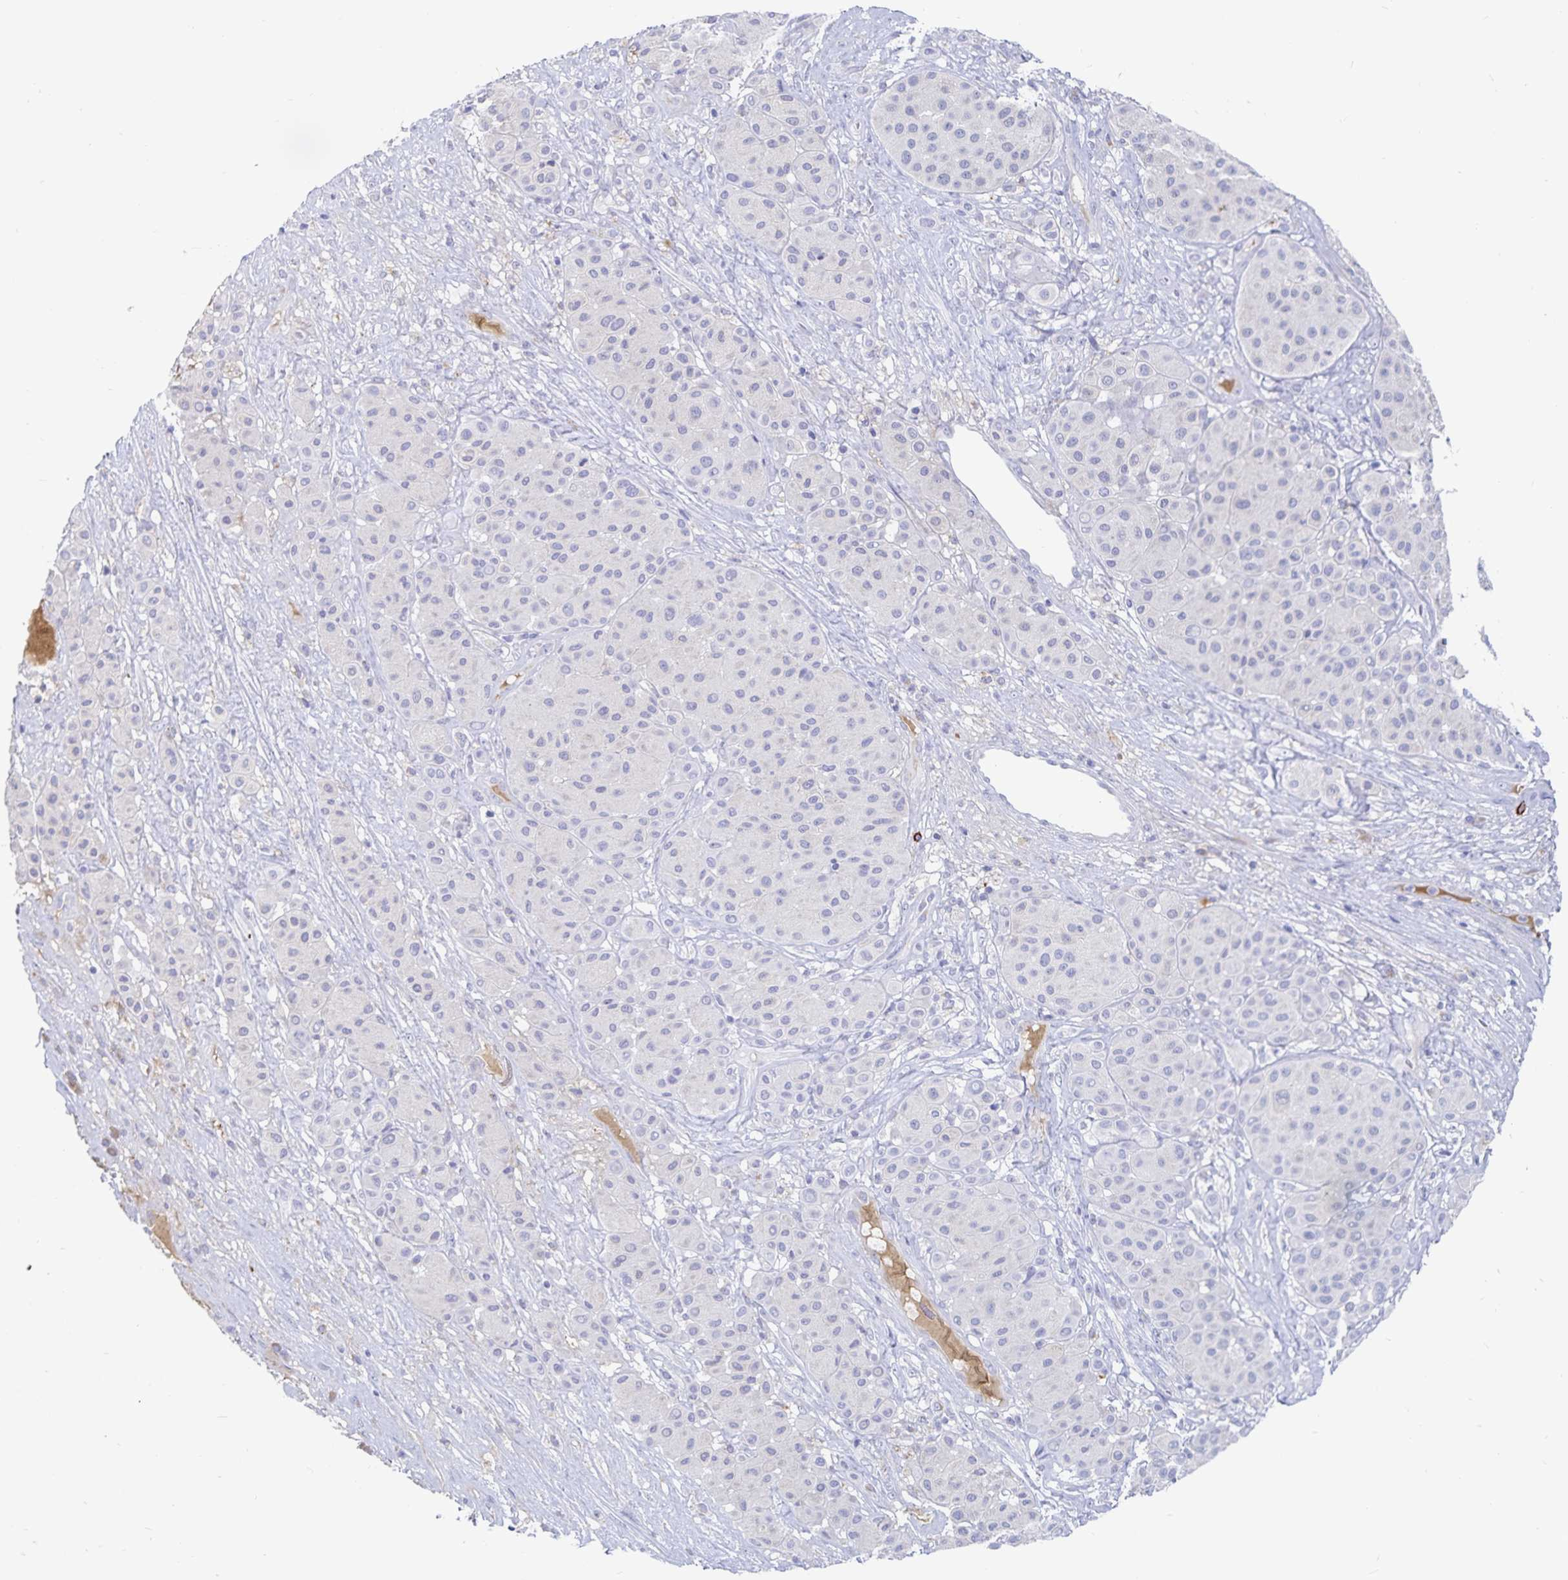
{"staining": {"intensity": "negative", "quantity": "none", "location": "none"}, "tissue": "melanoma", "cell_type": "Tumor cells", "image_type": "cancer", "snomed": [{"axis": "morphology", "description": "Malignant melanoma, Metastatic site"}, {"axis": "topography", "description": "Smooth muscle"}], "caption": "DAB (3,3'-diaminobenzidine) immunohistochemical staining of human melanoma displays no significant expression in tumor cells. (Immunohistochemistry (ihc), brightfield microscopy, high magnification).", "gene": "PKHD1", "patient": {"sex": "male", "age": 41}}